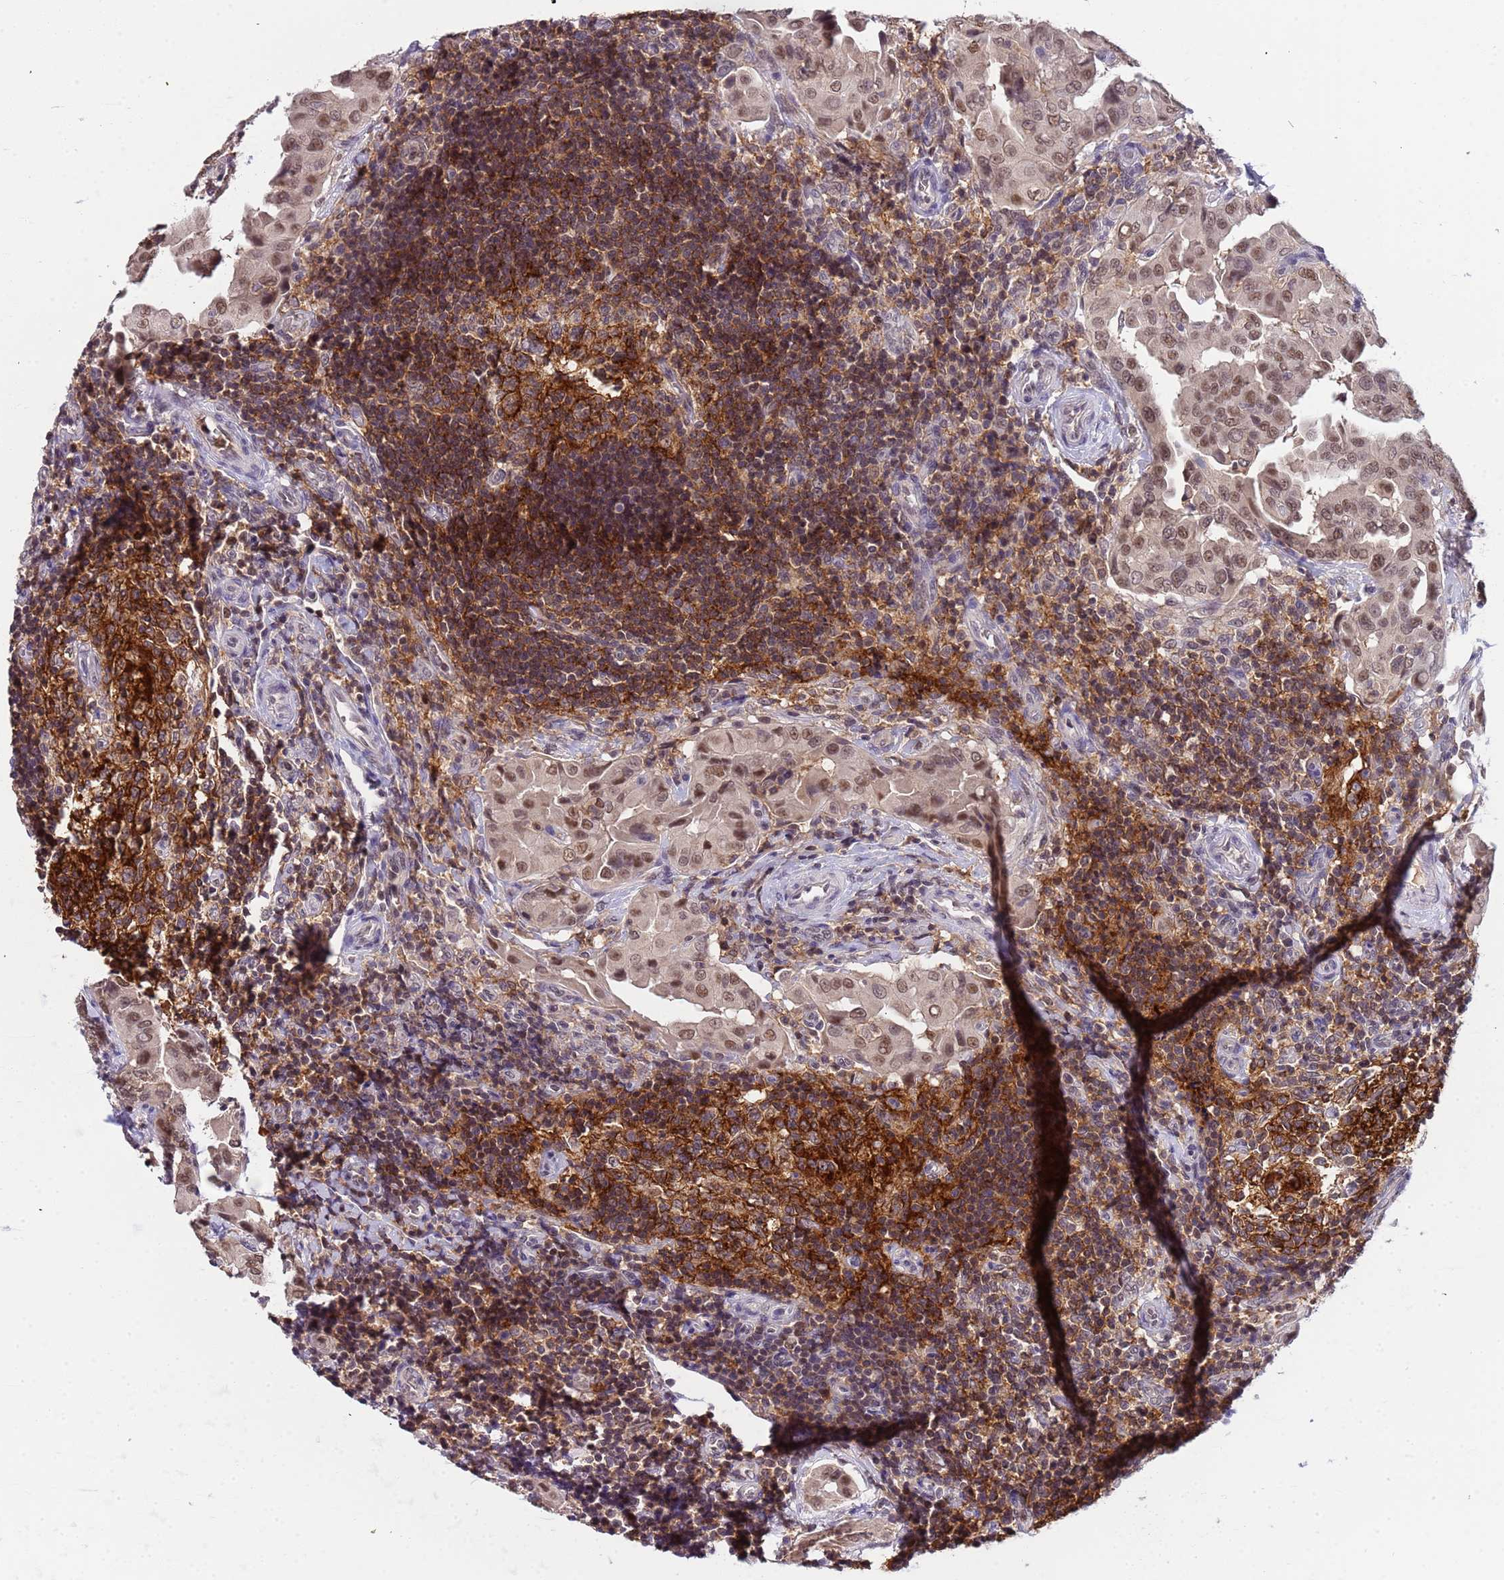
{"staining": {"intensity": "moderate", "quantity": ">75%", "location": "nuclear"}, "tissue": "thyroid cancer", "cell_type": "Tumor cells", "image_type": "cancer", "snomed": [{"axis": "morphology", "description": "Papillary adenocarcinoma, NOS"}, {"axis": "topography", "description": "Thyroid gland"}], "caption": "Immunohistochemical staining of human papillary adenocarcinoma (thyroid) shows medium levels of moderate nuclear expression in about >75% of tumor cells.", "gene": "CD53", "patient": {"sex": "male", "age": 33}}